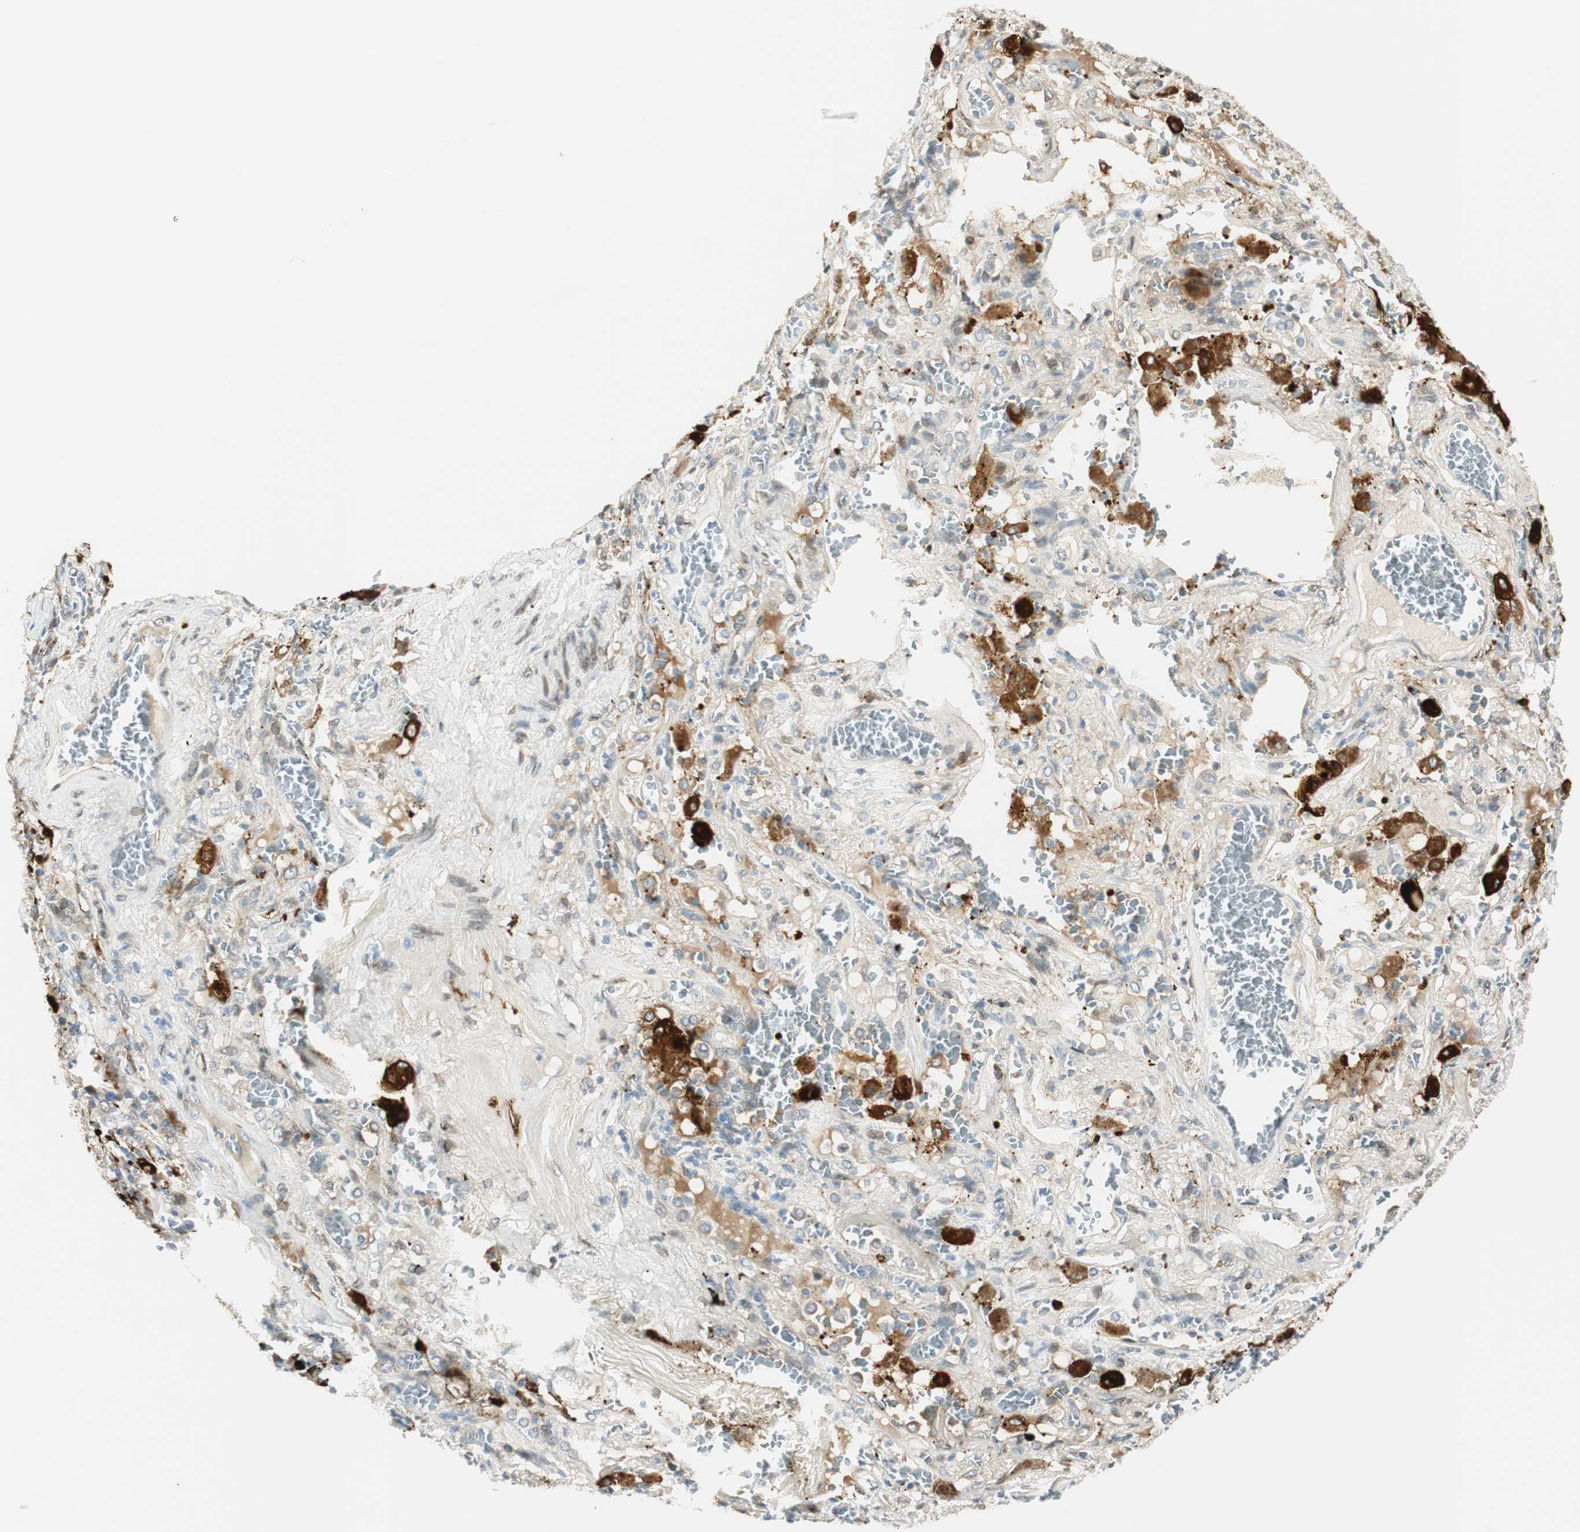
{"staining": {"intensity": "negative", "quantity": "none", "location": "none"}, "tissue": "lung cancer", "cell_type": "Tumor cells", "image_type": "cancer", "snomed": [{"axis": "morphology", "description": "Squamous cell carcinoma, NOS"}, {"axis": "topography", "description": "Lung"}], "caption": "Immunohistochemistry of lung cancer (squamous cell carcinoma) shows no positivity in tumor cells.", "gene": "TMEM260", "patient": {"sex": "male", "age": 57}}